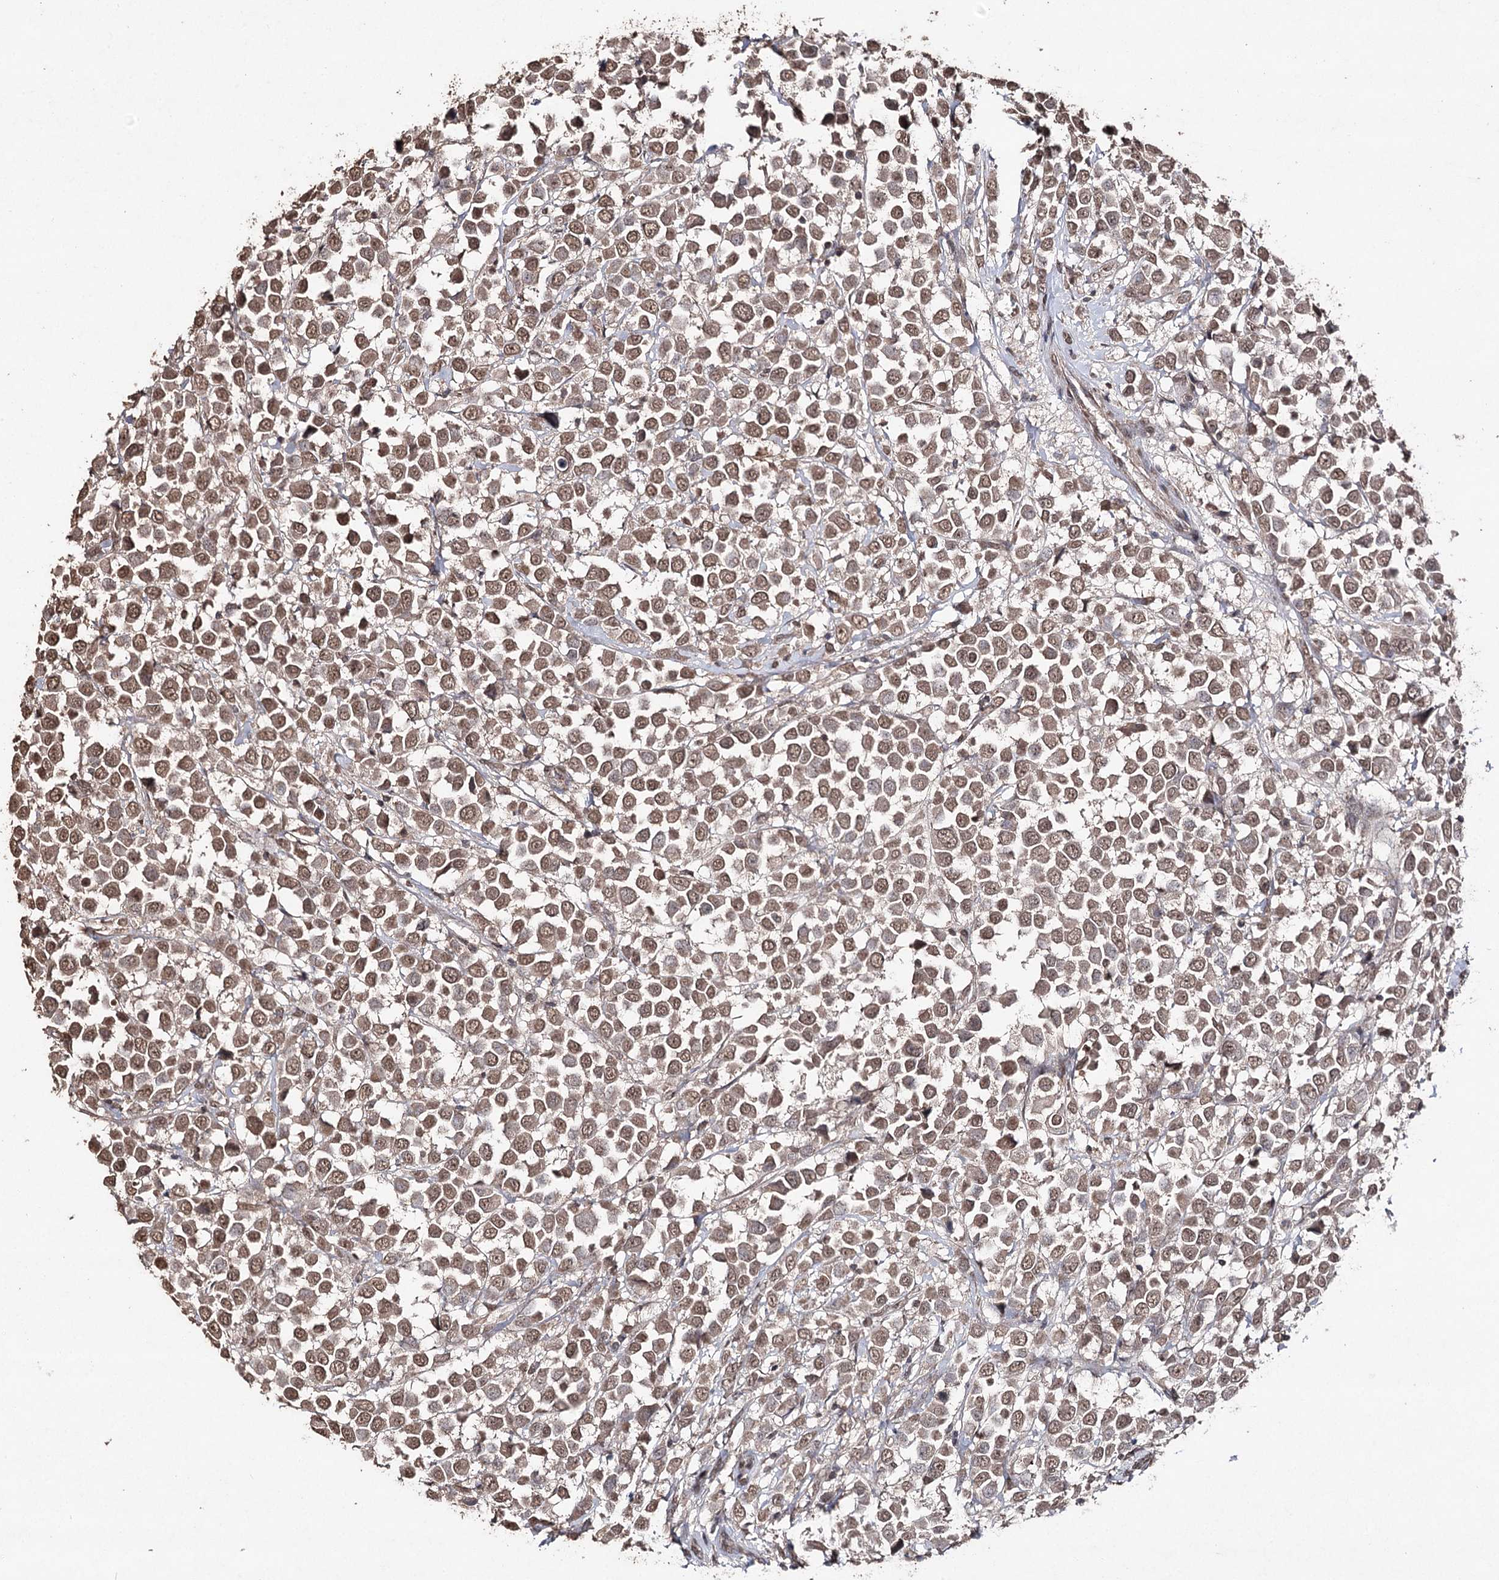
{"staining": {"intensity": "moderate", "quantity": ">75%", "location": "cytoplasmic/membranous,nuclear"}, "tissue": "breast cancer", "cell_type": "Tumor cells", "image_type": "cancer", "snomed": [{"axis": "morphology", "description": "Duct carcinoma"}, {"axis": "topography", "description": "Breast"}], "caption": "Breast cancer stained with DAB immunohistochemistry (IHC) demonstrates medium levels of moderate cytoplasmic/membranous and nuclear positivity in approximately >75% of tumor cells.", "gene": "ATG14", "patient": {"sex": "female", "age": 61}}